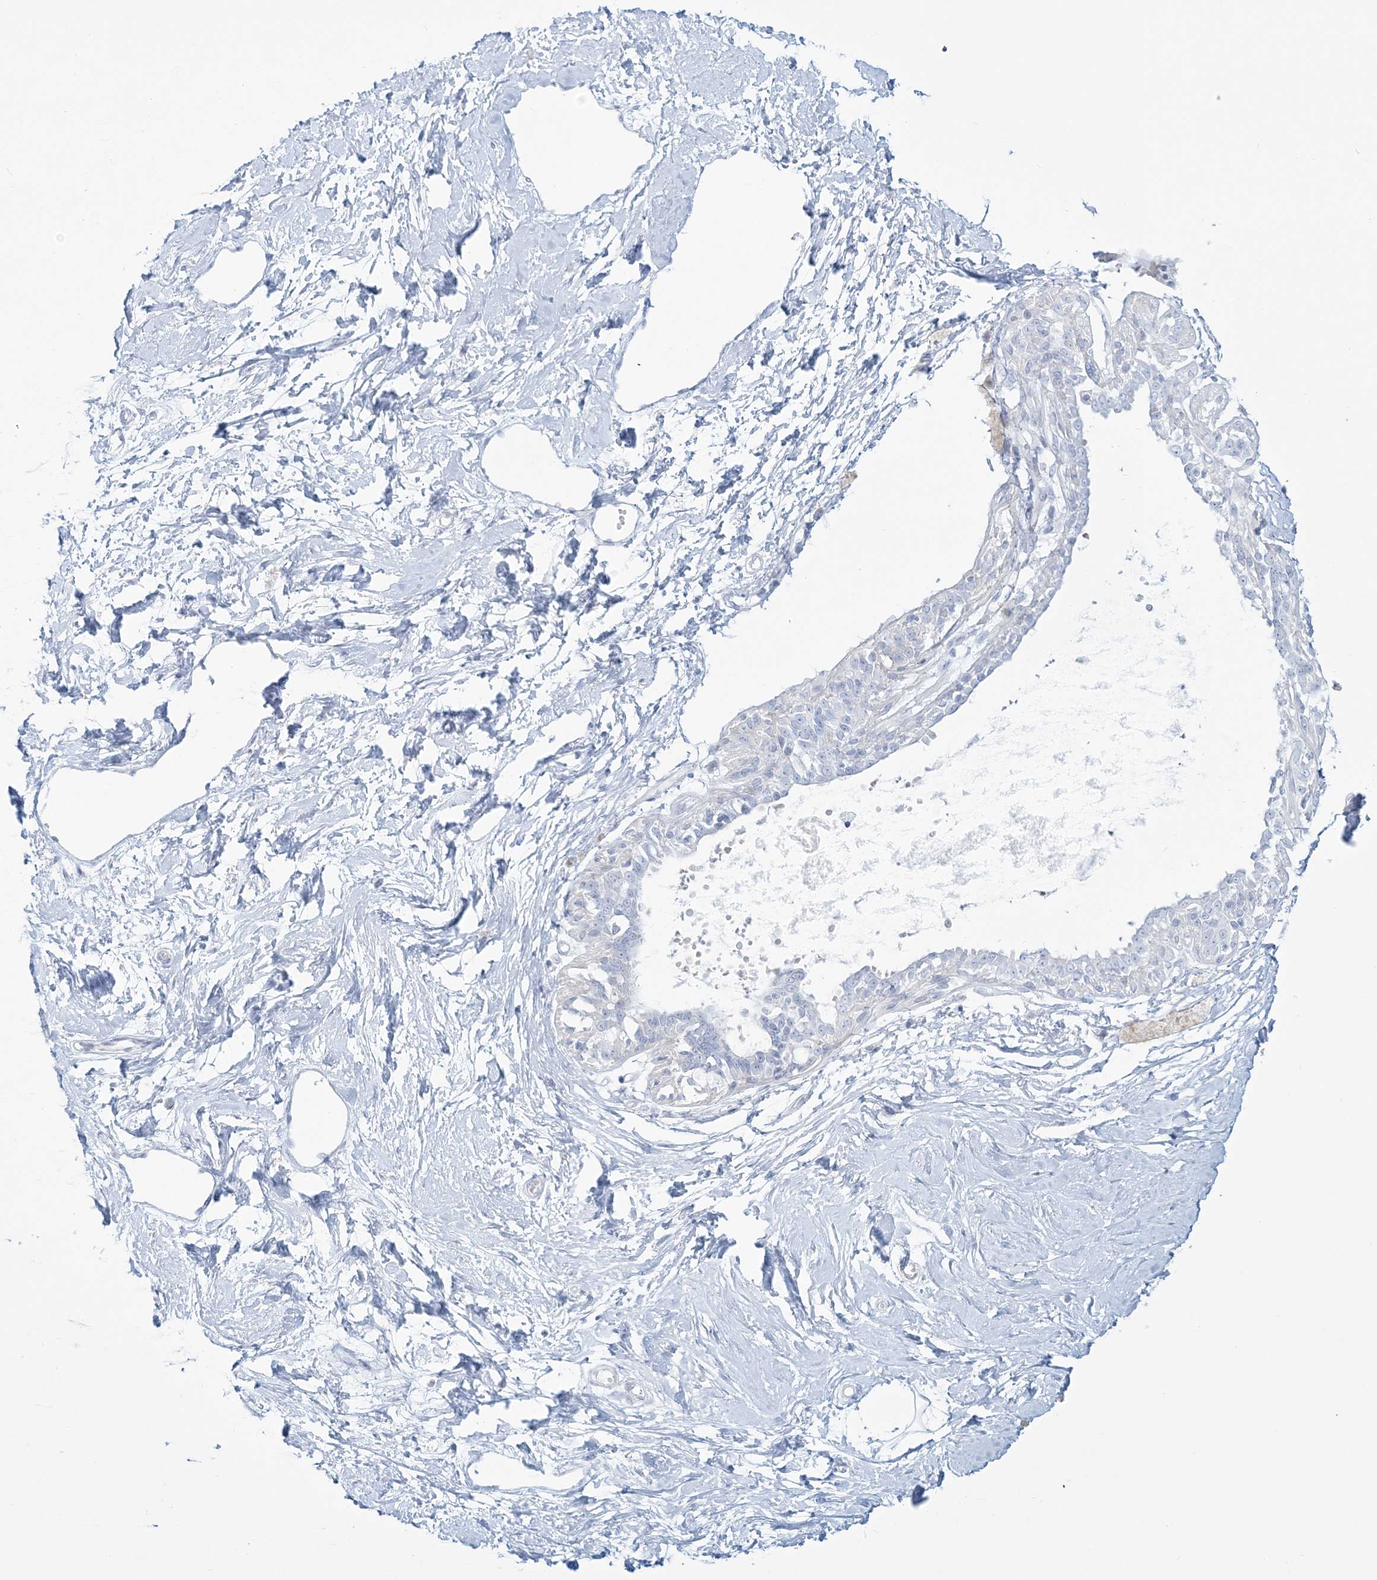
{"staining": {"intensity": "negative", "quantity": "none", "location": "none"}, "tissue": "breast", "cell_type": "Adipocytes", "image_type": "normal", "snomed": [{"axis": "morphology", "description": "Normal tissue, NOS"}, {"axis": "topography", "description": "Breast"}], "caption": "A high-resolution image shows immunohistochemistry (IHC) staining of normal breast, which demonstrates no significant staining in adipocytes. (Immunohistochemistry (ihc), brightfield microscopy, high magnification).", "gene": "ADGB", "patient": {"sex": "female", "age": 45}}